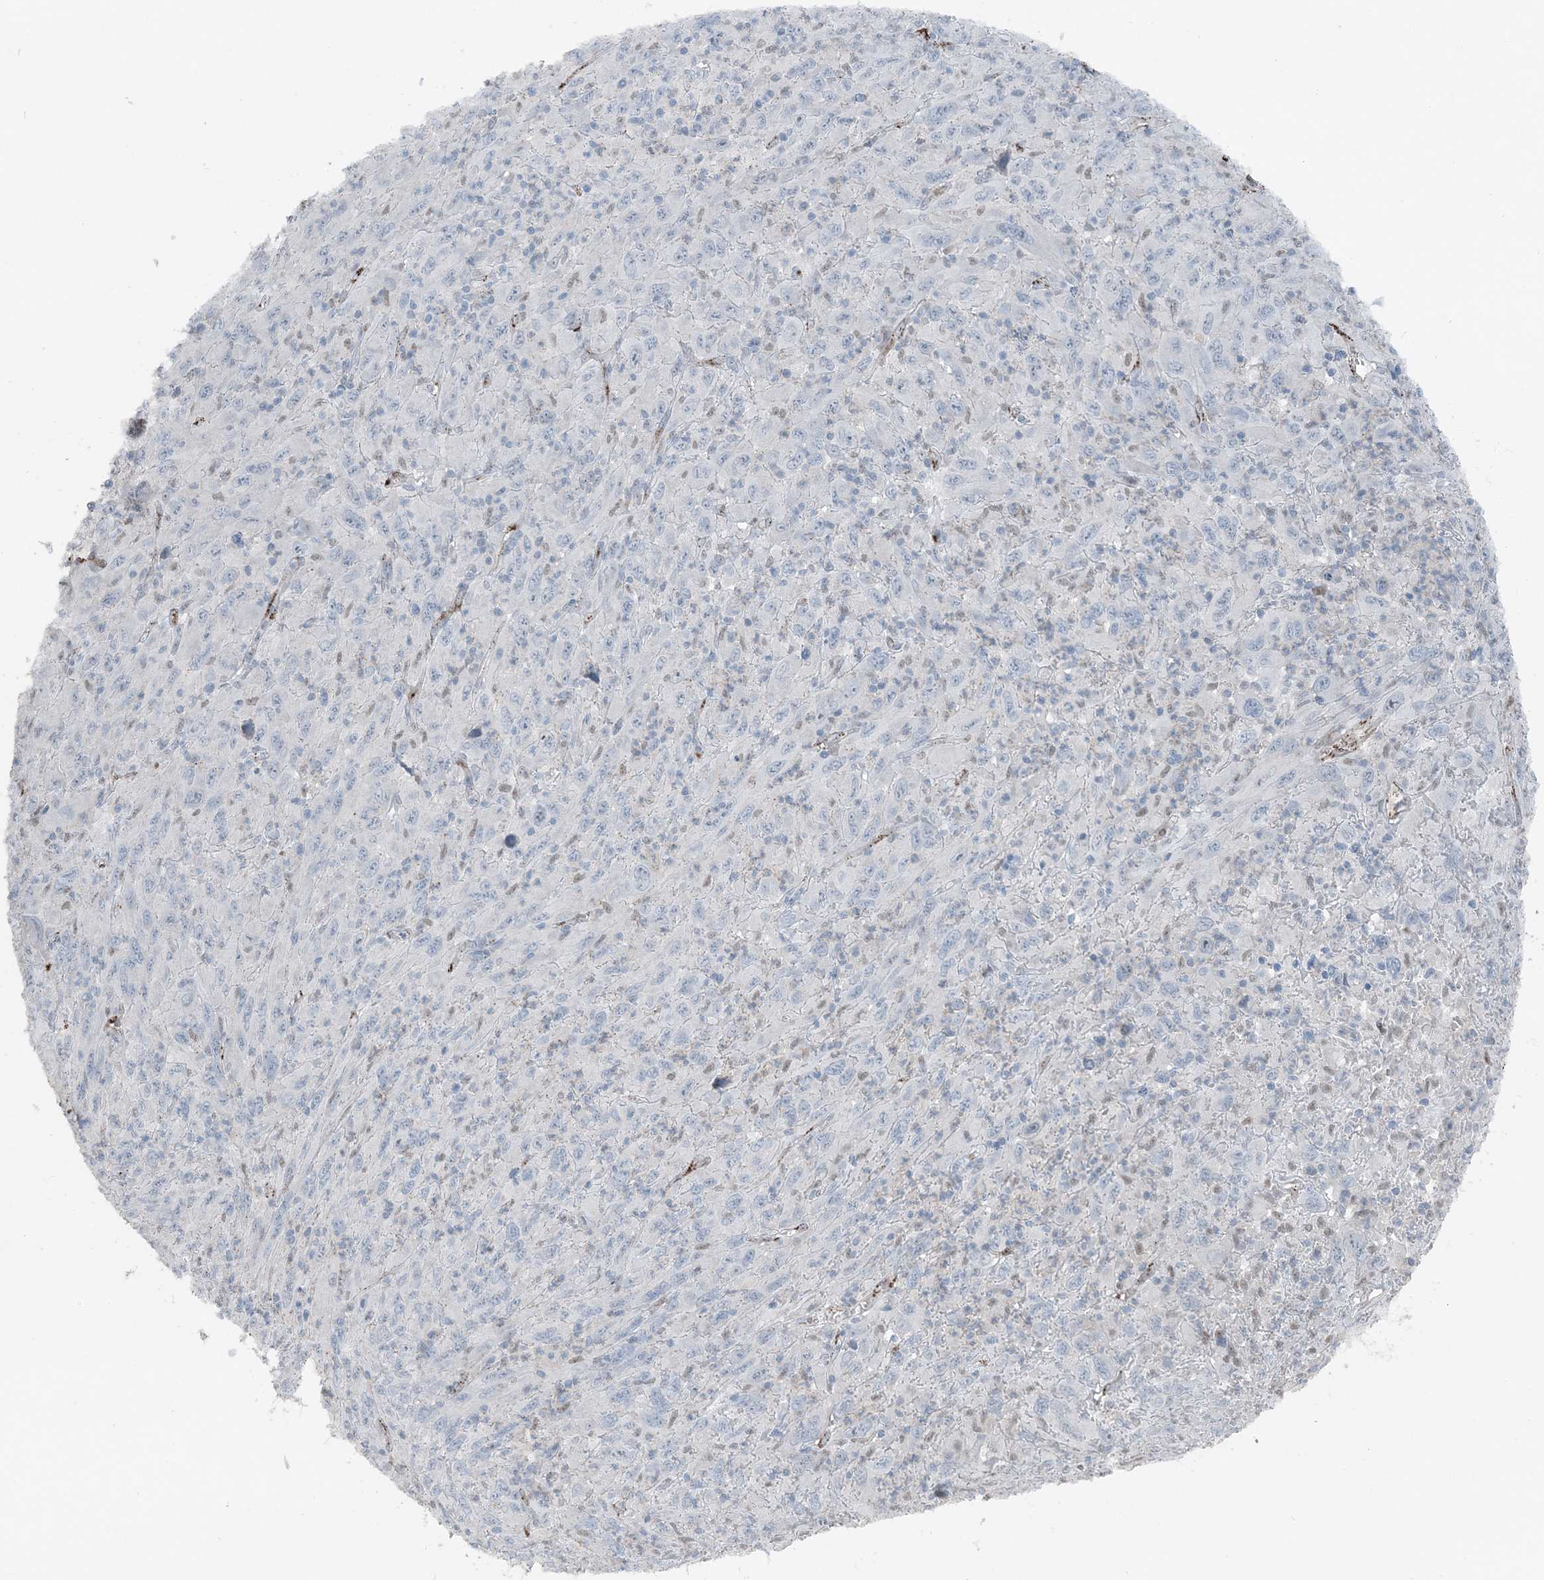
{"staining": {"intensity": "negative", "quantity": "none", "location": "none"}, "tissue": "melanoma", "cell_type": "Tumor cells", "image_type": "cancer", "snomed": [{"axis": "morphology", "description": "Malignant melanoma, Metastatic site"}, {"axis": "topography", "description": "Skin"}], "caption": "This is a image of immunohistochemistry staining of melanoma, which shows no positivity in tumor cells.", "gene": "ELOVL7", "patient": {"sex": "female", "age": 56}}